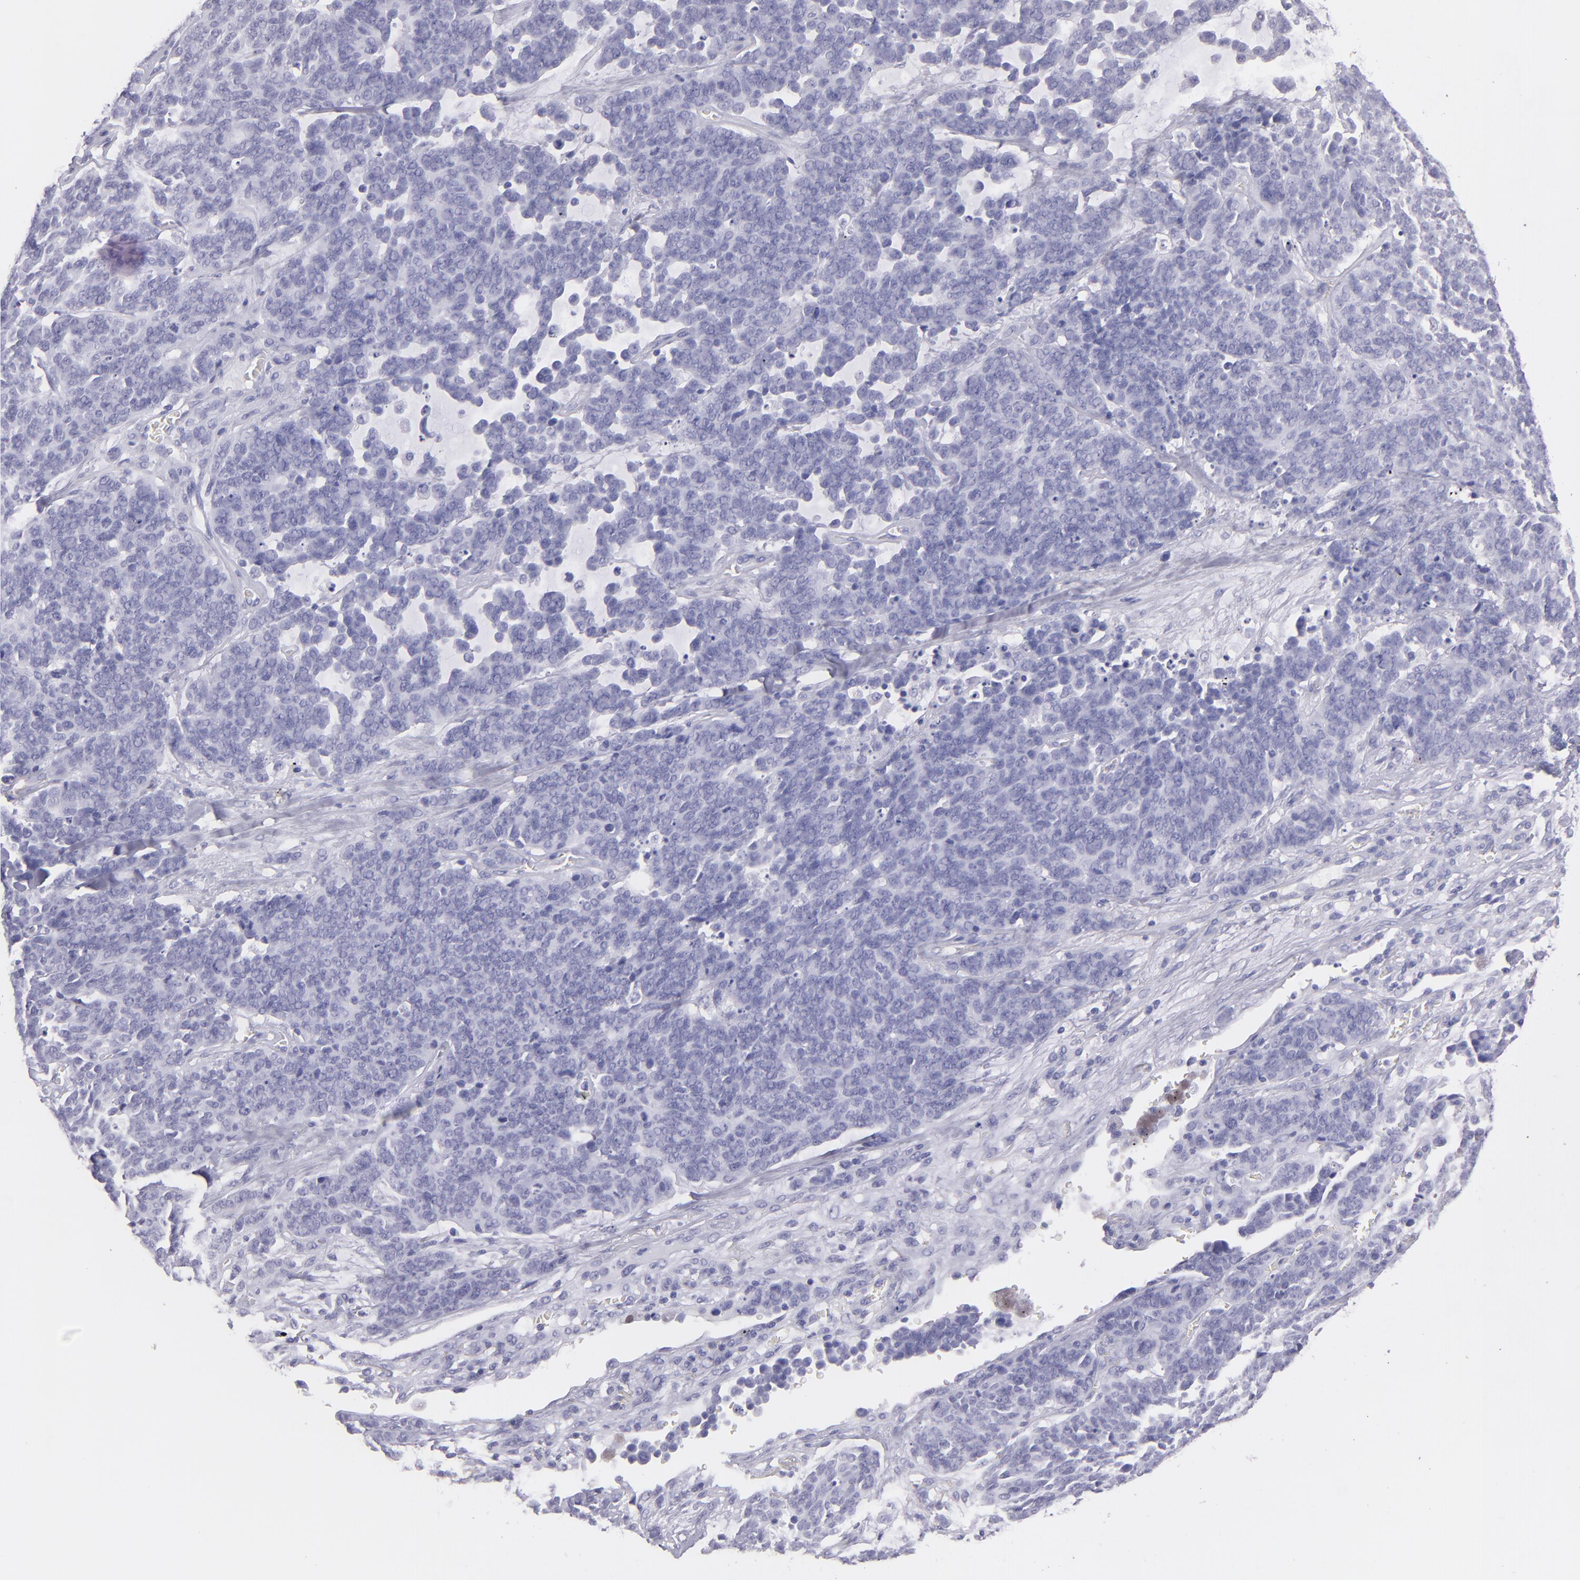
{"staining": {"intensity": "negative", "quantity": "none", "location": "none"}, "tissue": "lung cancer", "cell_type": "Tumor cells", "image_type": "cancer", "snomed": [{"axis": "morphology", "description": "Neoplasm, malignant, NOS"}, {"axis": "topography", "description": "Lung"}], "caption": "This is an immunohistochemistry histopathology image of human lung cancer (neoplasm (malignant)). There is no positivity in tumor cells.", "gene": "ECE1", "patient": {"sex": "female", "age": 58}}